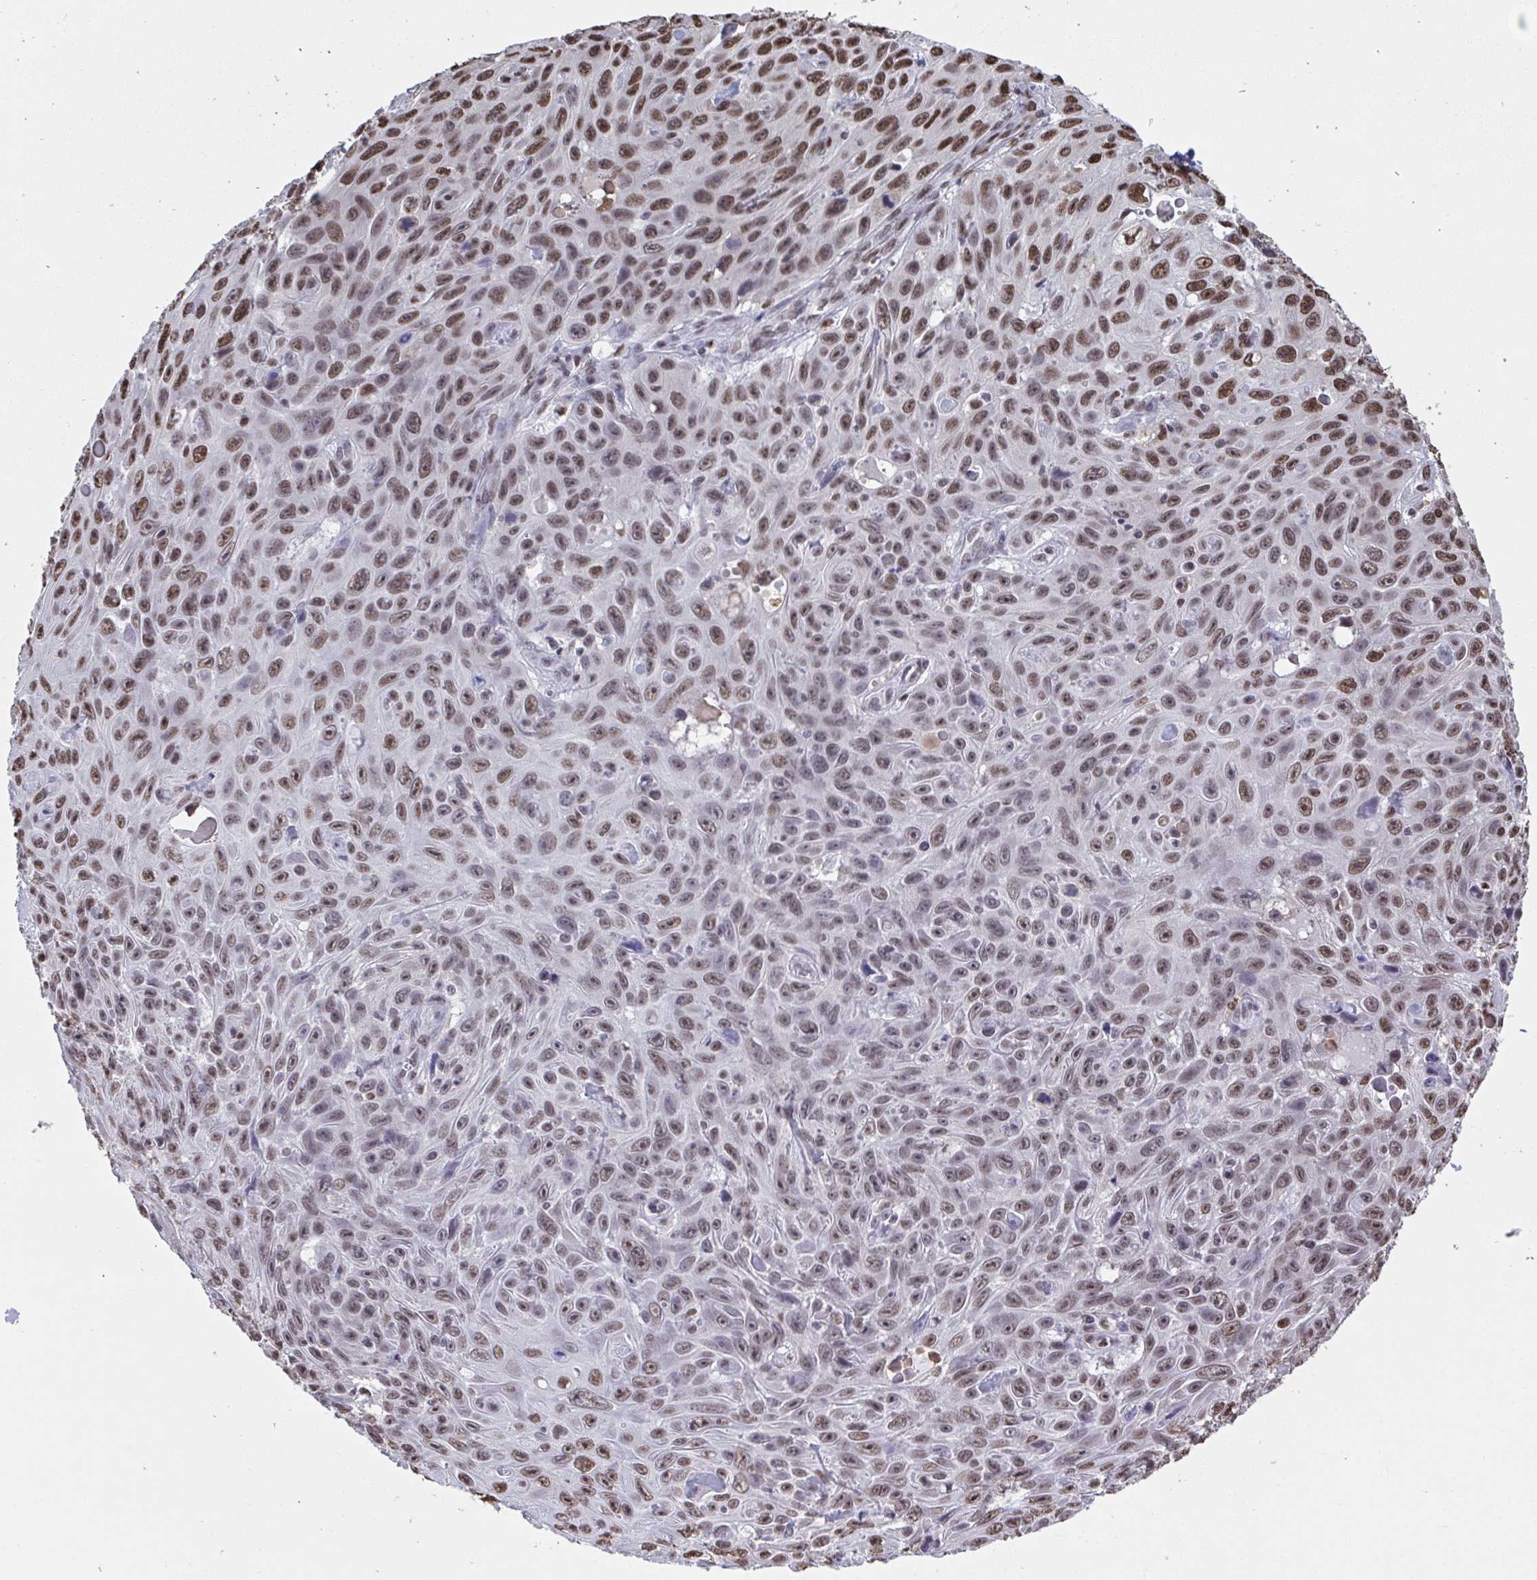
{"staining": {"intensity": "moderate", "quantity": ">75%", "location": "nuclear"}, "tissue": "skin cancer", "cell_type": "Tumor cells", "image_type": "cancer", "snomed": [{"axis": "morphology", "description": "Squamous cell carcinoma, NOS"}, {"axis": "topography", "description": "Skin"}], "caption": "Immunohistochemistry (IHC) photomicrograph of skin cancer (squamous cell carcinoma) stained for a protein (brown), which displays medium levels of moderate nuclear staining in about >75% of tumor cells.", "gene": "HNRNPDL", "patient": {"sex": "male", "age": 82}}